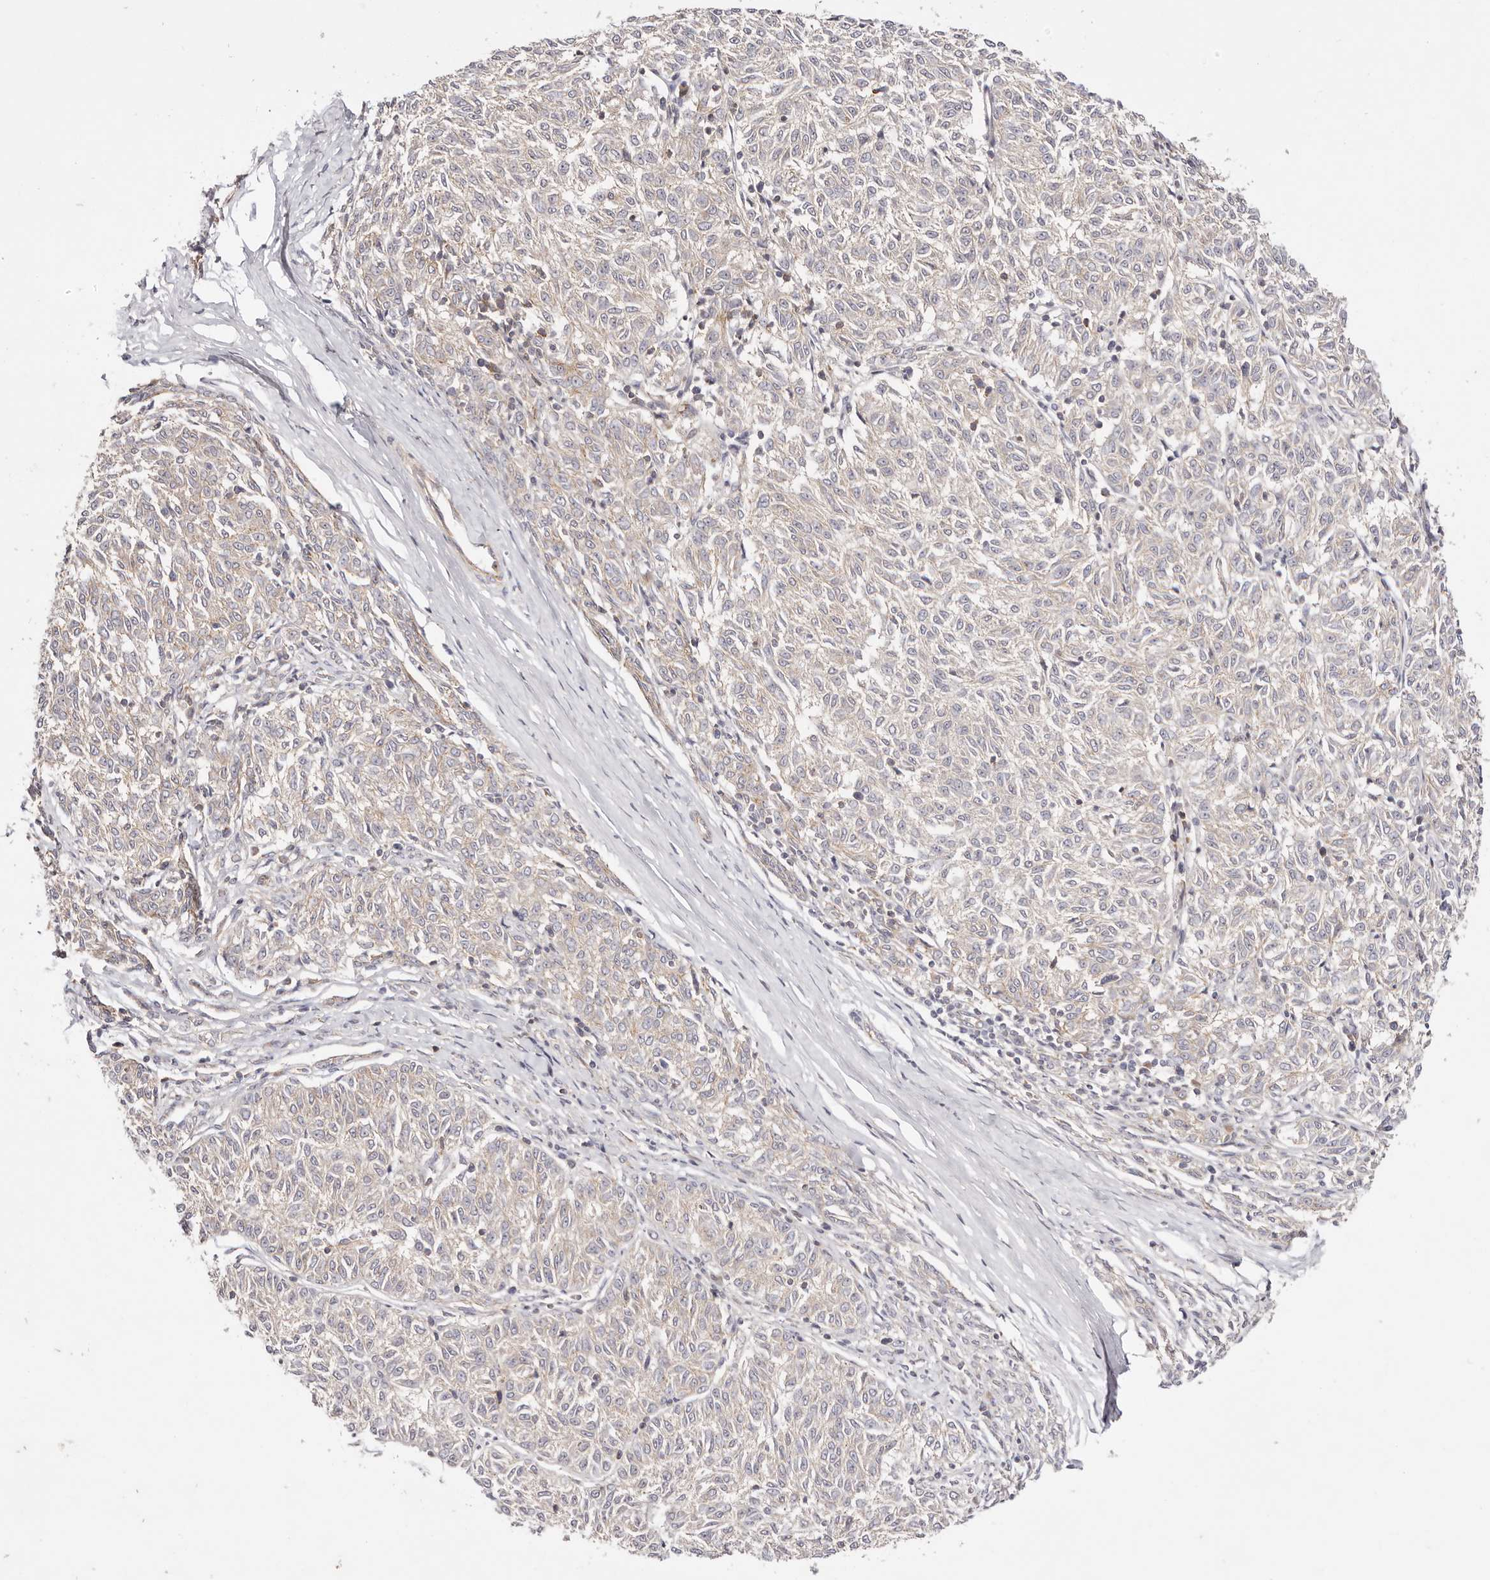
{"staining": {"intensity": "negative", "quantity": "none", "location": "none"}, "tissue": "melanoma", "cell_type": "Tumor cells", "image_type": "cancer", "snomed": [{"axis": "morphology", "description": "Malignant melanoma, NOS"}, {"axis": "topography", "description": "Skin"}], "caption": "A high-resolution image shows IHC staining of malignant melanoma, which demonstrates no significant staining in tumor cells. (DAB immunohistochemistry (IHC) visualized using brightfield microscopy, high magnification).", "gene": "SLC35B2", "patient": {"sex": "female", "age": 72}}